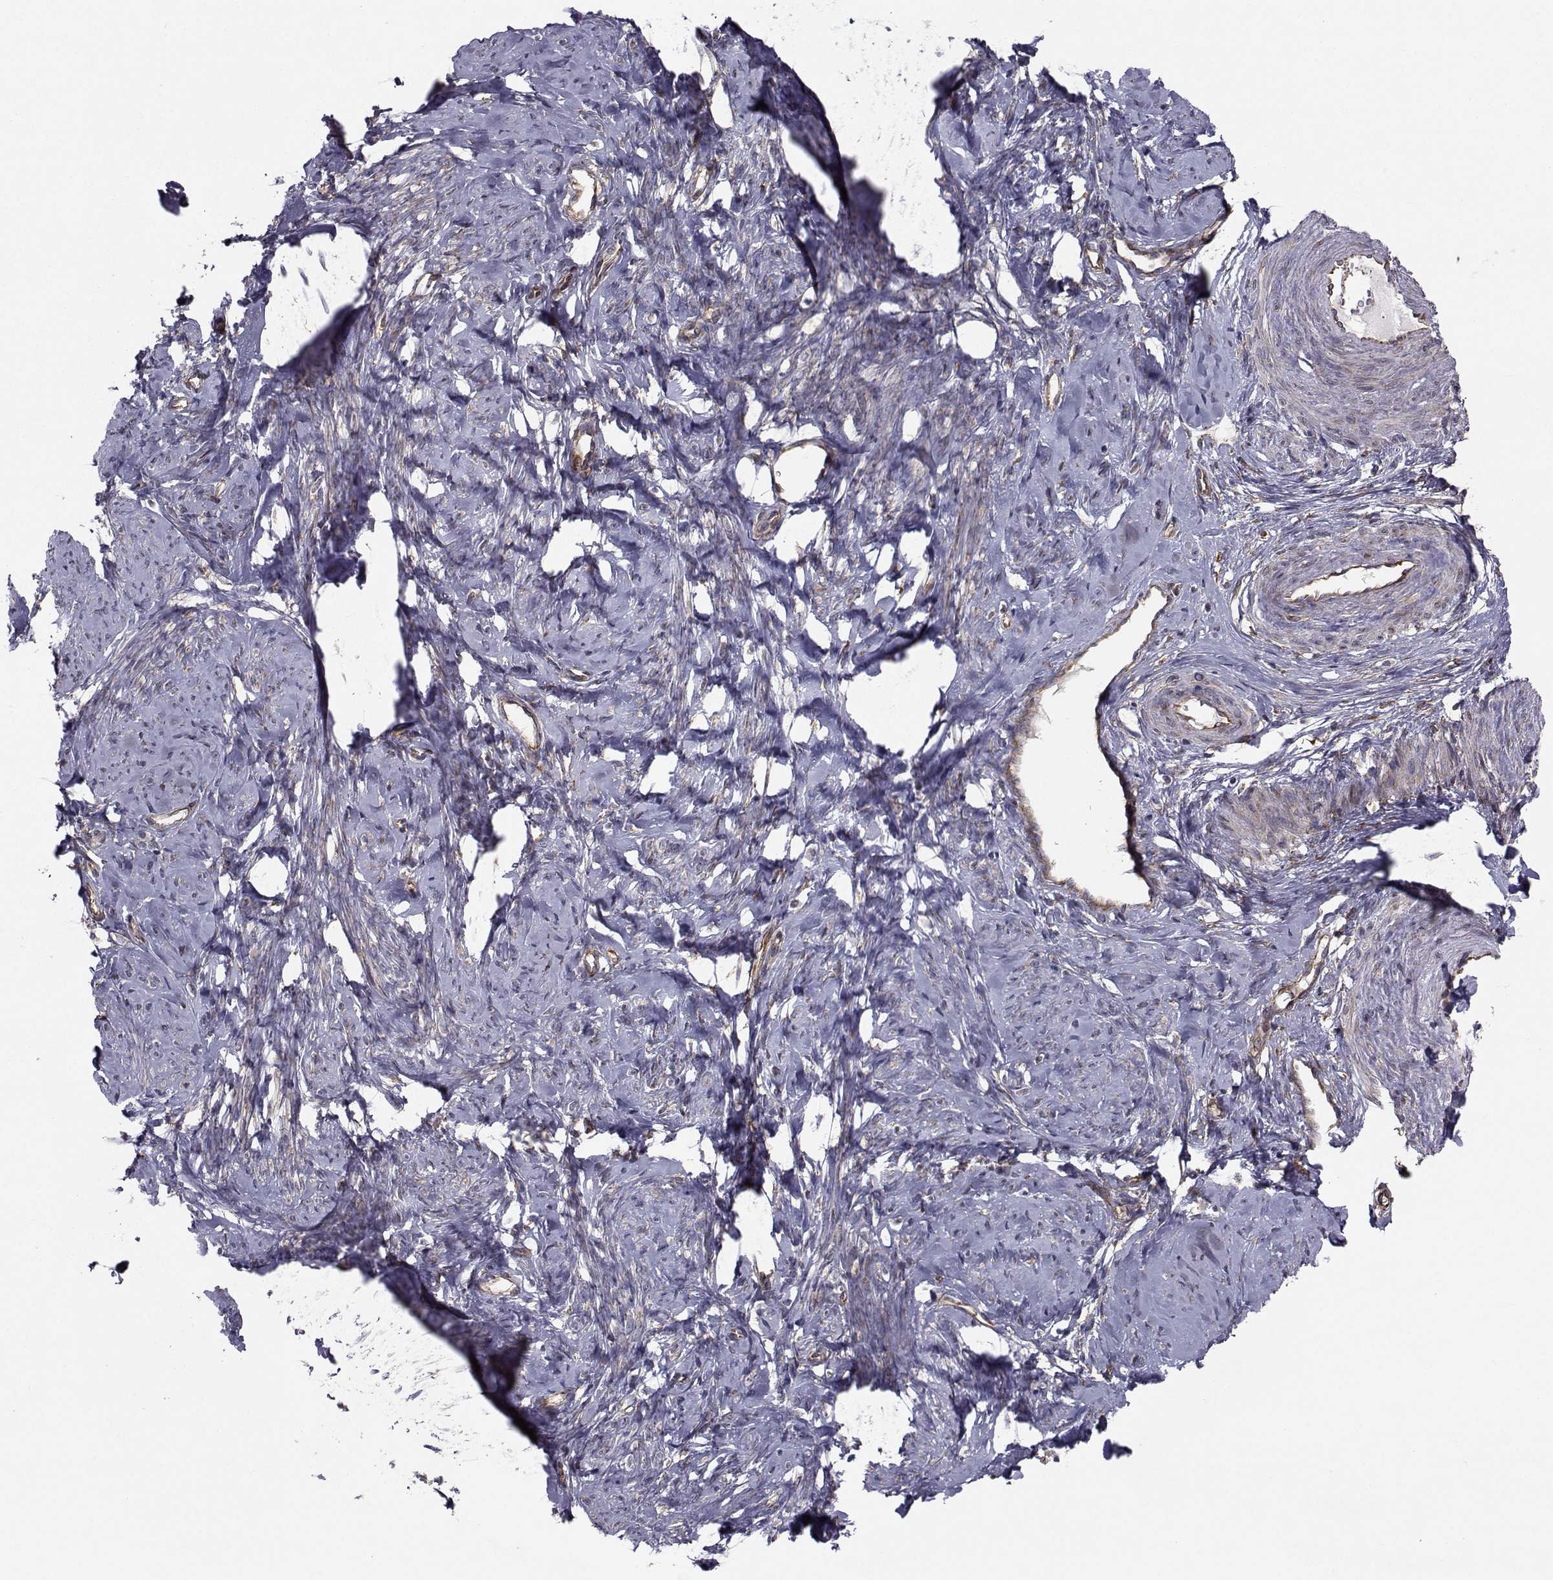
{"staining": {"intensity": "negative", "quantity": "none", "location": "none"}, "tissue": "smooth muscle", "cell_type": "Smooth muscle cells", "image_type": "normal", "snomed": [{"axis": "morphology", "description": "Normal tissue, NOS"}, {"axis": "topography", "description": "Smooth muscle"}], "caption": "A photomicrograph of smooth muscle stained for a protein demonstrates no brown staining in smooth muscle cells.", "gene": "TRIP10", "patient": {"sex": "female", "age": 48}}